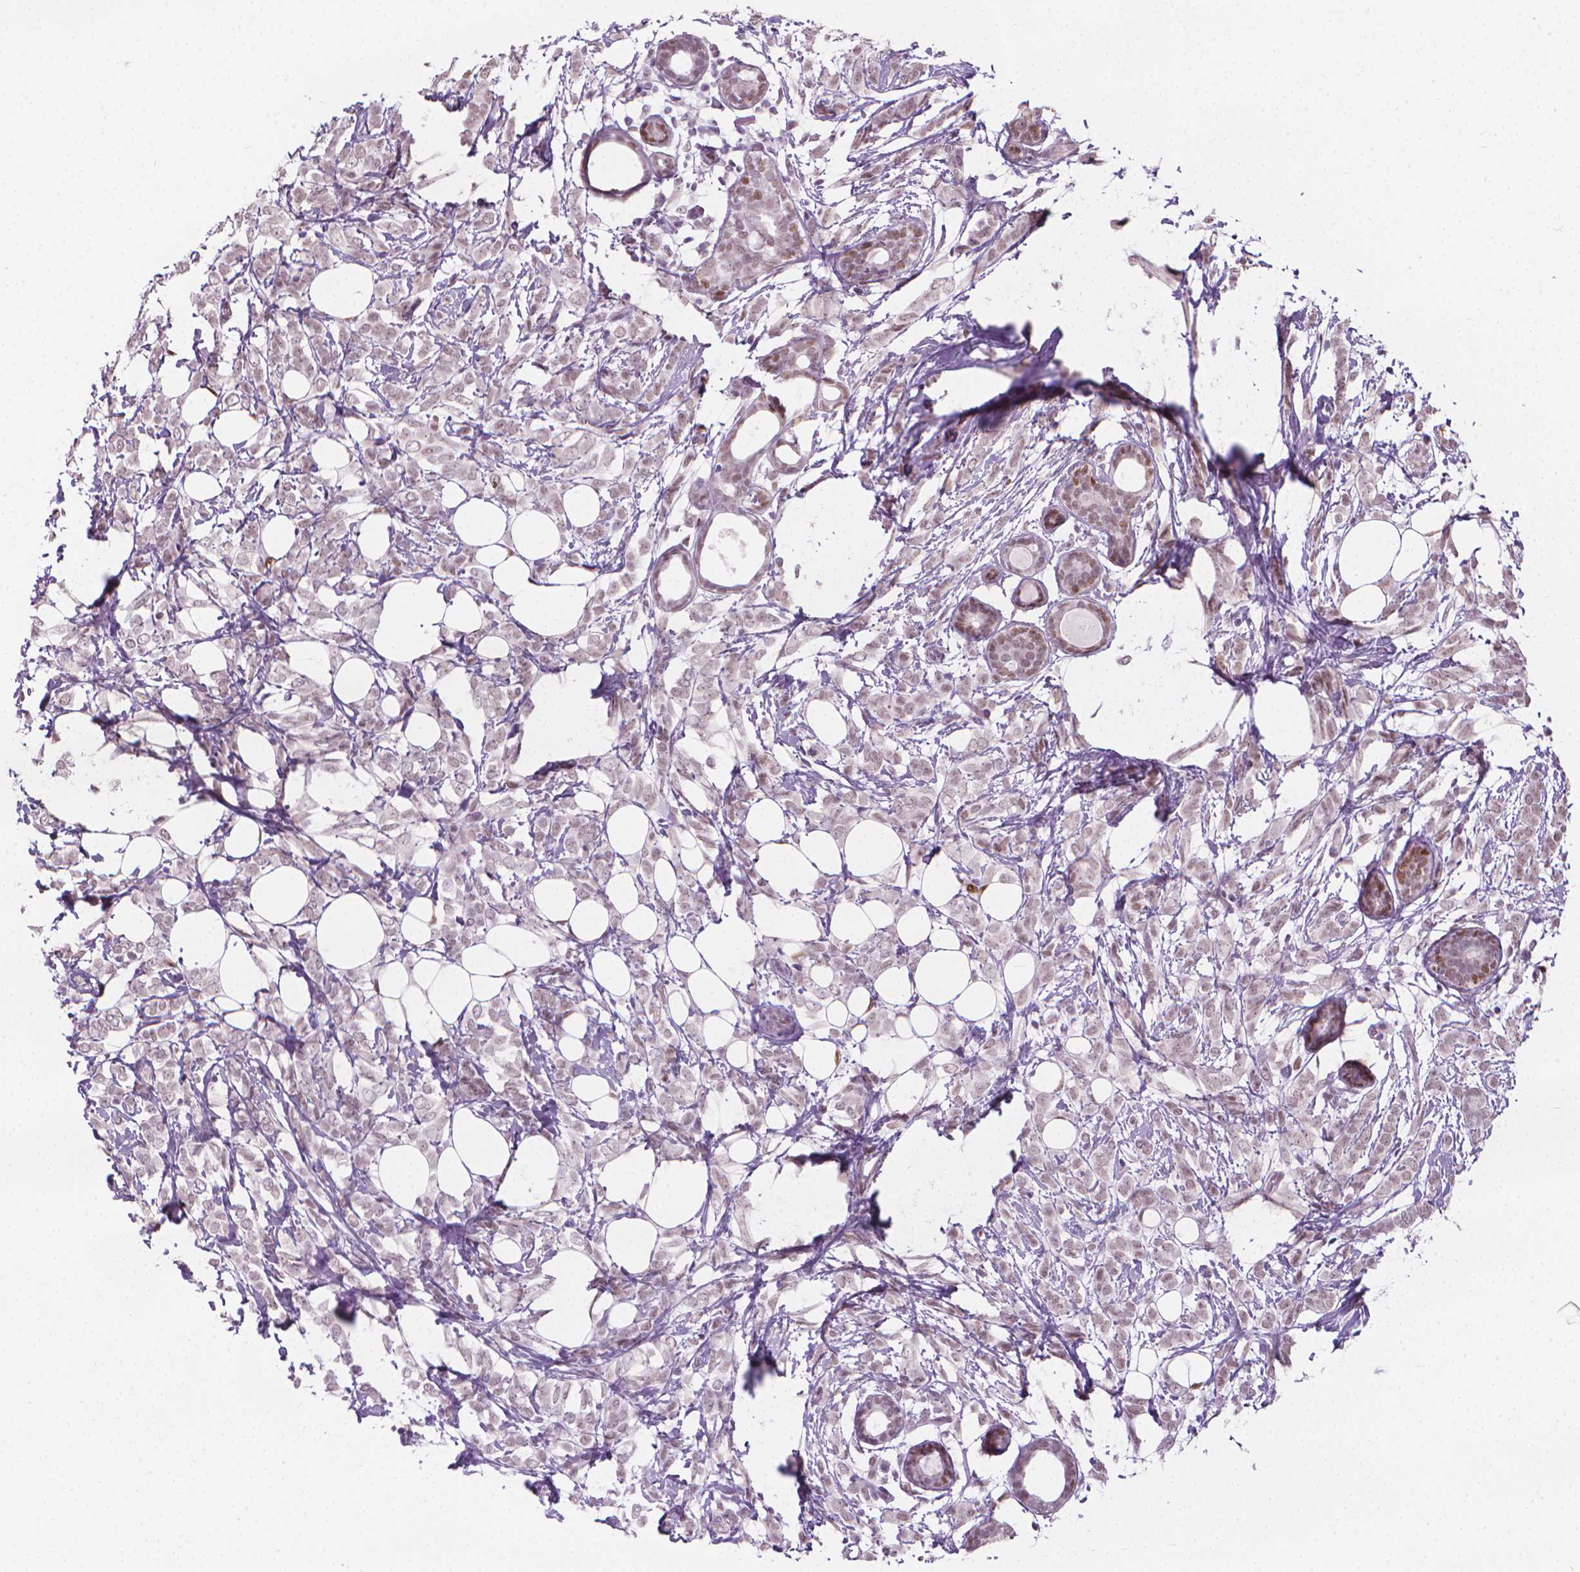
{"staining": {"intensity": "weak", "quantity": "25%-75%", "location": "nuclear"}, "tissue": "breast cancer", "cell_type": "Tumor cells", "image_type": "cancer", "snomed": [{"axis": "morphology", "description": "Lobular carcinoma"}, {"axis": "topography", "description": "Breast"}], "caption": "Immunohistochemical staining of human breast cancer demonstrates low levels of weak nuclear staining in approximately 25%-75% of tumor cells. (DAB IHC, brown staining for protein, blue staining for nuclei).", "gene": "CDKN1C", "patient": {"sex": "female", "age": 49}}